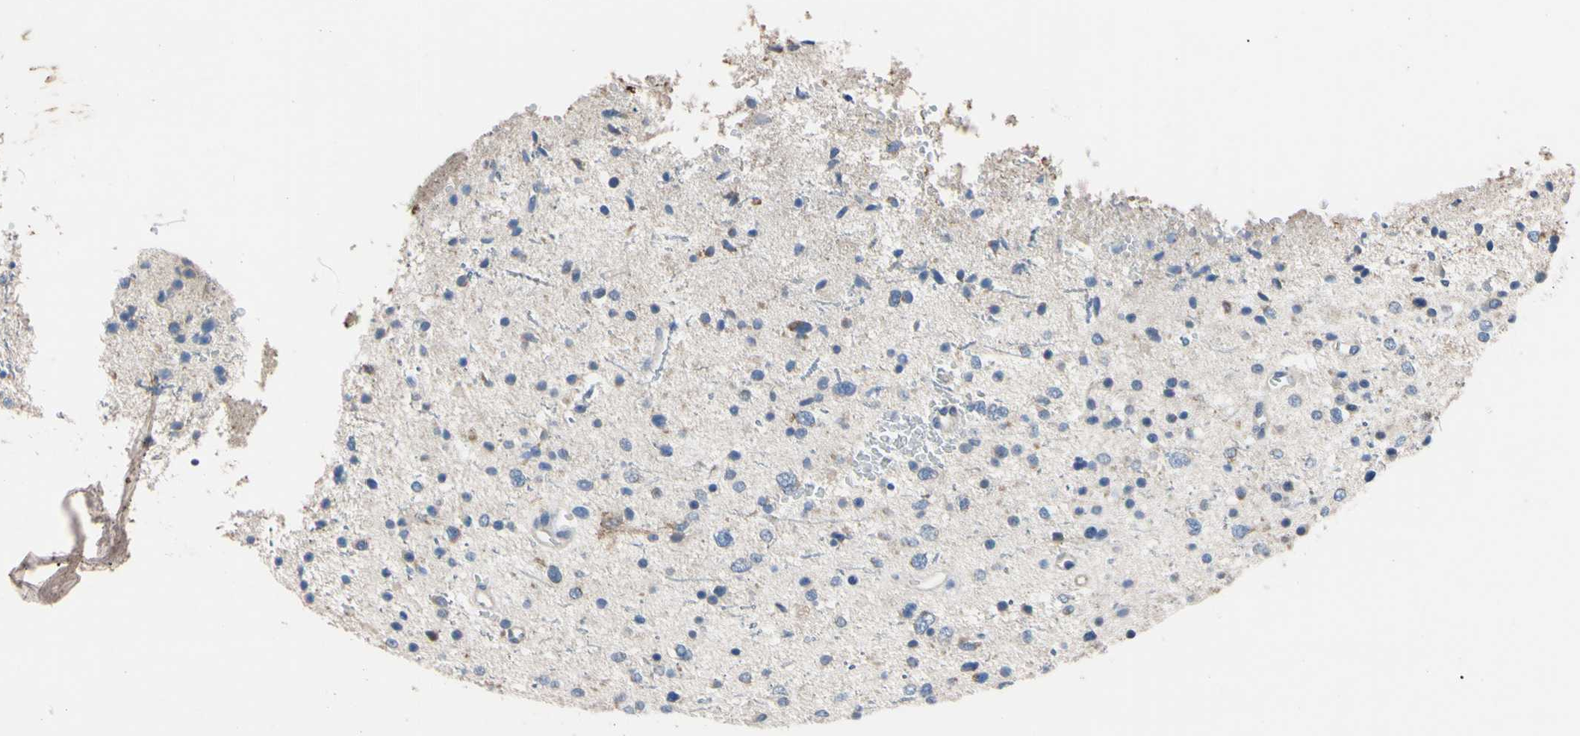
{"staining": {"intensity": "negative", "quantity": "none", "location": "none"}, "tissue": "glioma", "cell_type": "Tumor cells", "image_type": "cancer", "snomed": [{"axis": "morphology", "description": "Glioma, malignant, Low grade"}, {"axis": "topography", "description": "Brain"}], "caption": "An image of human malignant glioma (low-grade) is negative for staining in tumor cells.", "gene": "PNKD", "patient": {"sex": "female", "age": 37}}